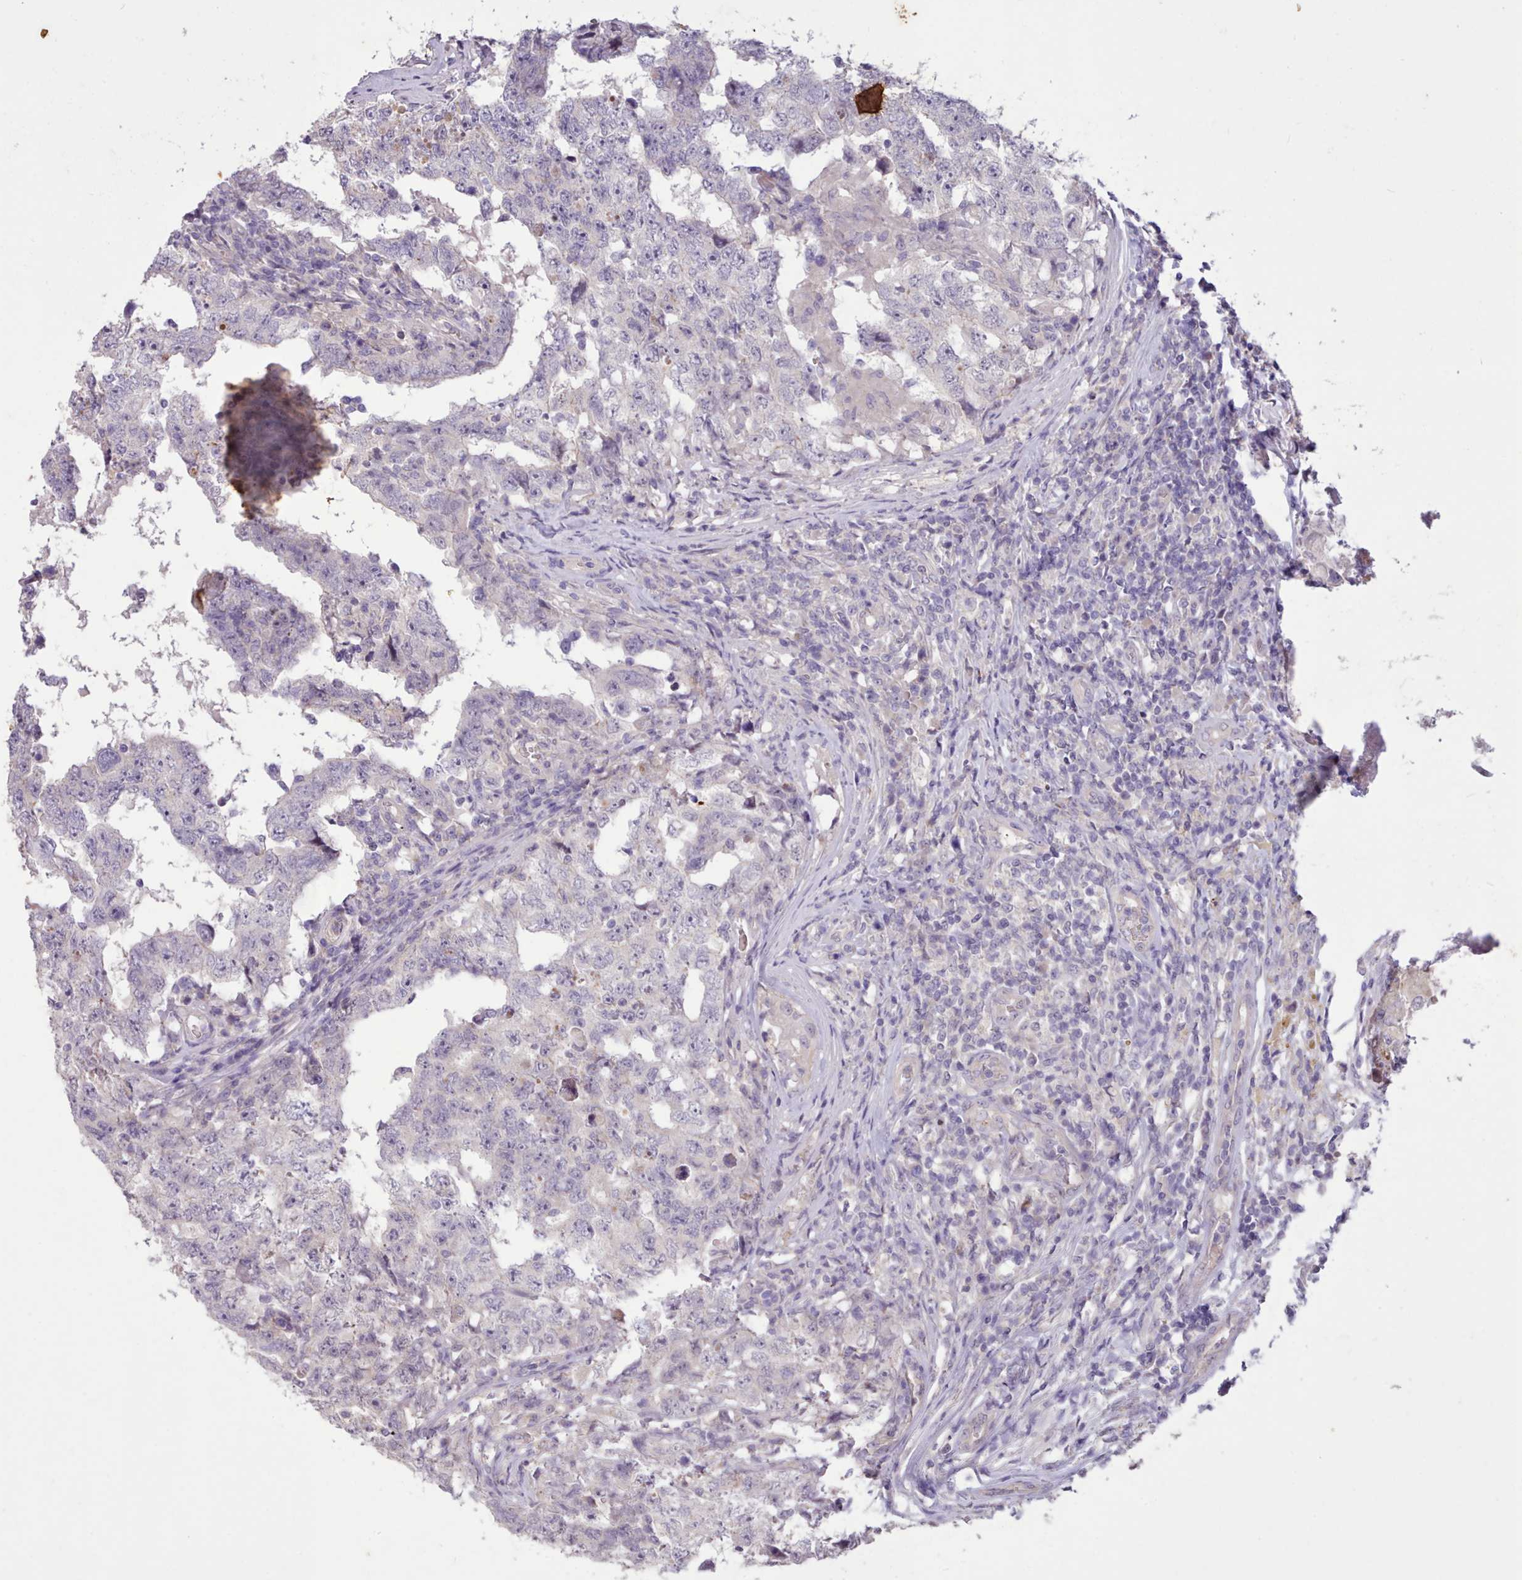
{"staining": {"intensity": "negative", "quantity": "none", "location": "none"}, "tissue": "testis cancer", "cell_type": "Tumor cells", "image_type": "cancer", "snomed": [{"axis": "morphology", "description": "Carcinoma, Embryonal, NOS"}, {"axis": "topography", "description": "Testis"}], "caption": "A photomicrograph of testis cancer stained for a protein reveals no brown staining in tumor cells. (DAB (3,3'-diaminobenzidine) IHC, high magnification).", "gene": "ZNF607", "patient": {"sex": "male", "age": 25}}